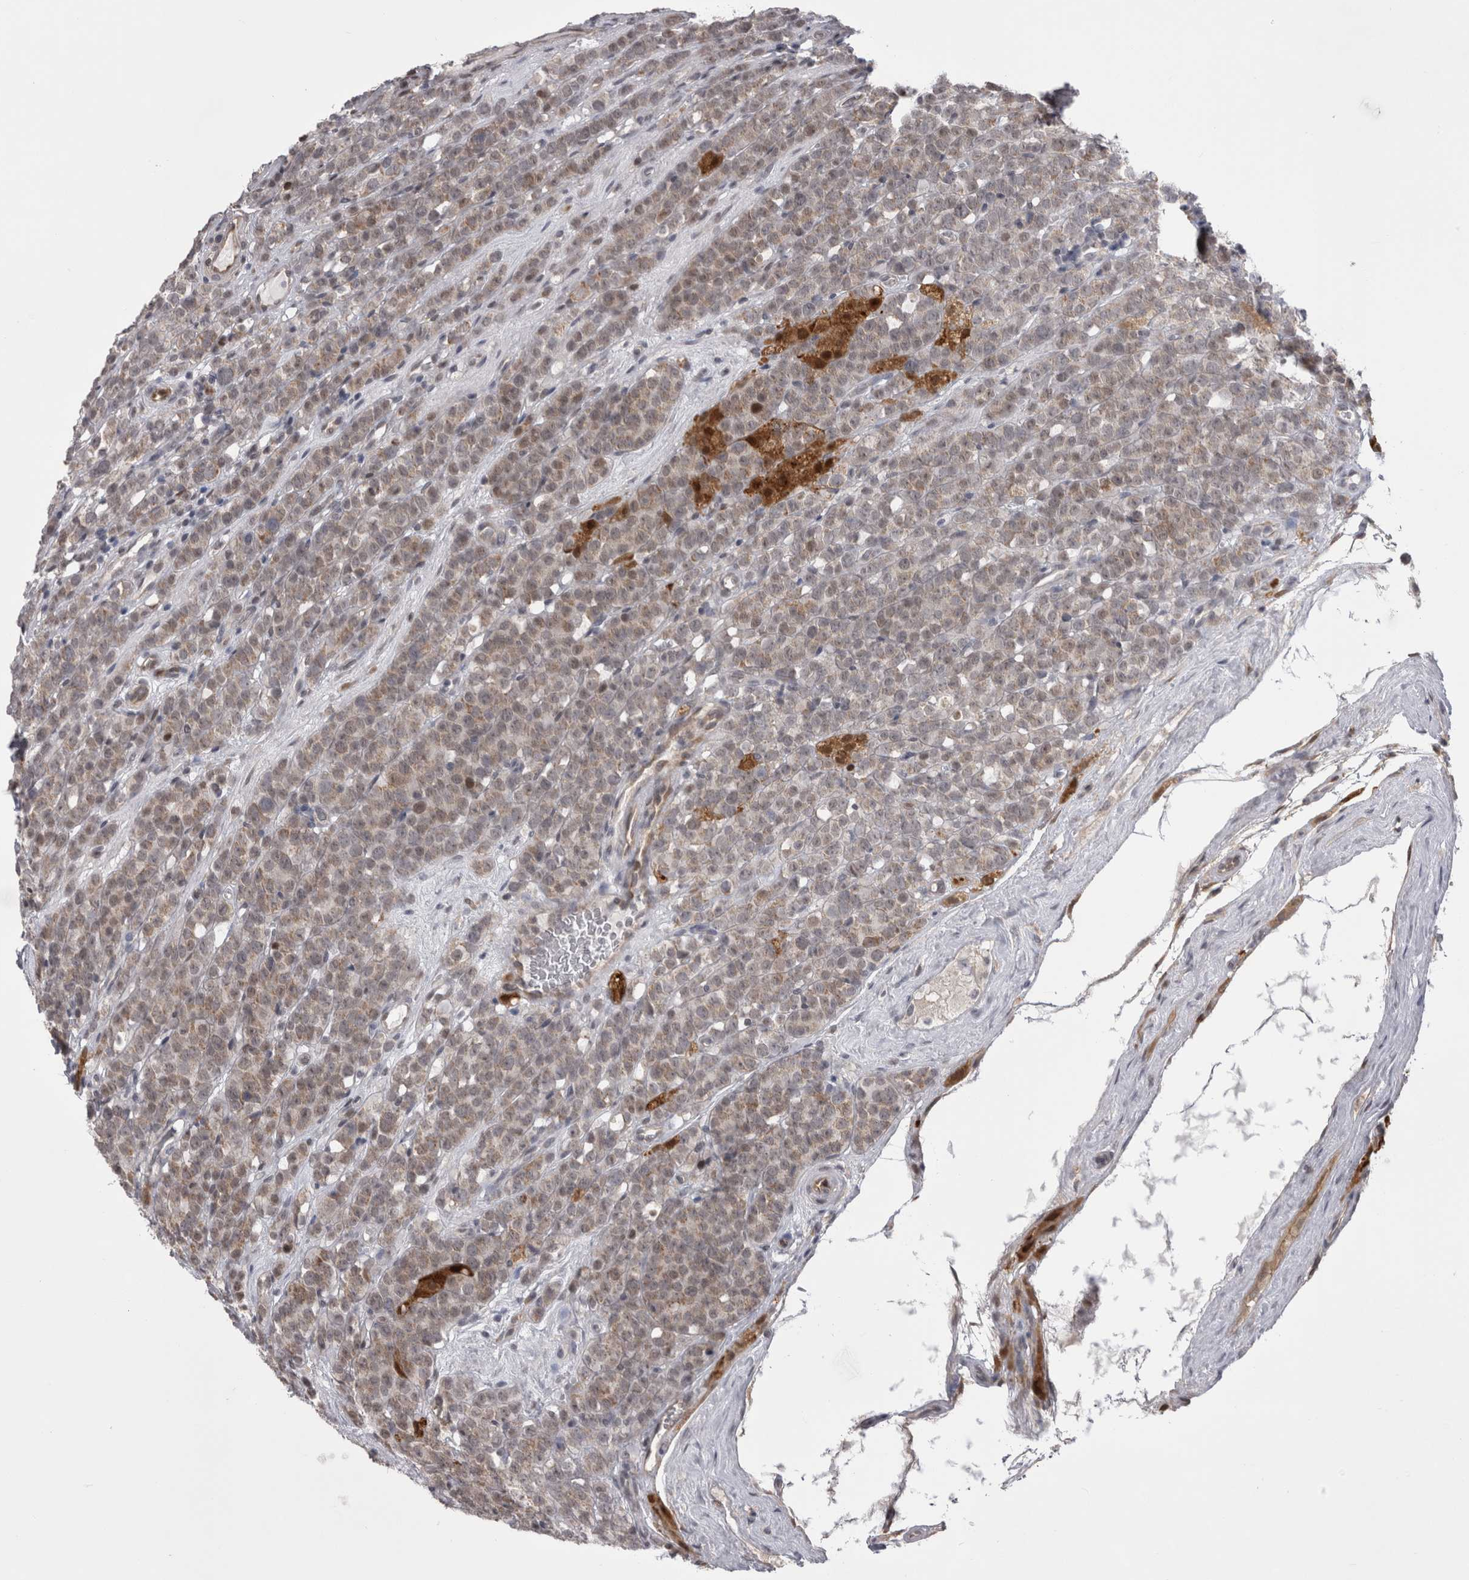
{"staining": {"intensity": "weak", "quantity": ">75%", "location": "cytoplasmic/membranous"}, "tissue": "testis cancer", "cell_type": "Tumor cells", "image_type": "cancer", "snomed": [{"axis": "morphology", "description": "Seminoma, NOS"}, {"axis": "topography", "description": "Testis"}], "caption": "Testis seminoma stained for a protein (brown) exhibits weak cytoplasmic/membranous positive positivity in approximately >75% of tumor cells.", "gene": "CHIC2", "patient": {"sex": "male", "age": 71}}